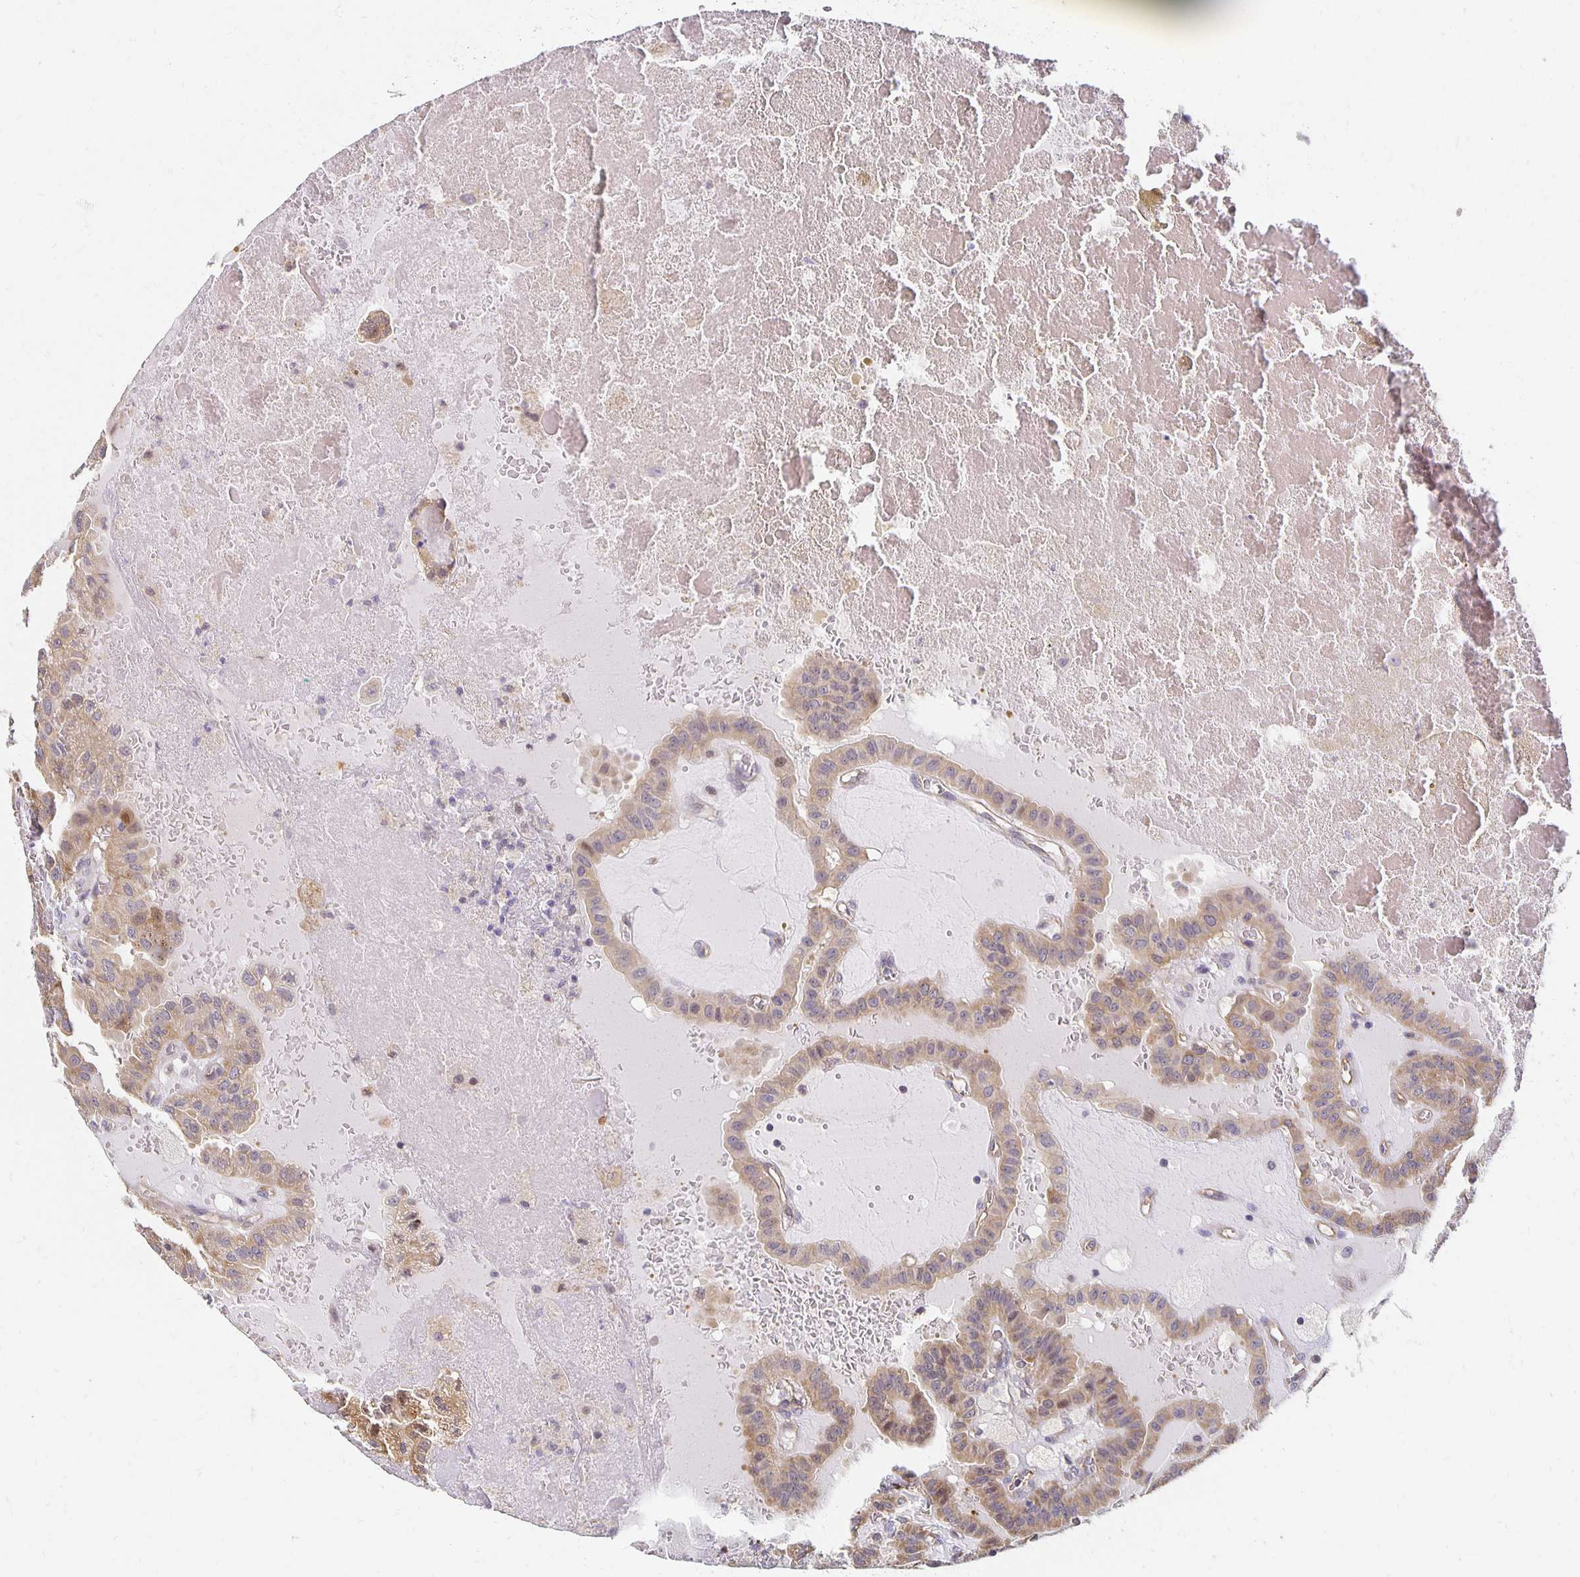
{"staining": {"intensity": "moderate", "quantity": "25%-75%", "location": "cytoplasmic/membranous"}, "tissue": "thyroid cancer", "cell_type": "Tumor cells", "image_type": "cancer", "snomed": [{"axis": "morphology", "description": "Papillary adenocarcinoma, NOS"}, {"axis": "topography", "description": "Thyroid gland"}], "caption": "IHC (DAB (3,3'-diaminobenzidine)) staining of human thyroid papillary adenocarcinoma reveals moderate cytoplasmic/membranous protein expression in approximately 25%-75% of tumor cells. The staining was performed using DAB, with brown indicating positive protein expression. Nuclei are stained blue with hematoxylin.", "gene": "SORL1", "patient": {"sex": "male", "age": 87}}